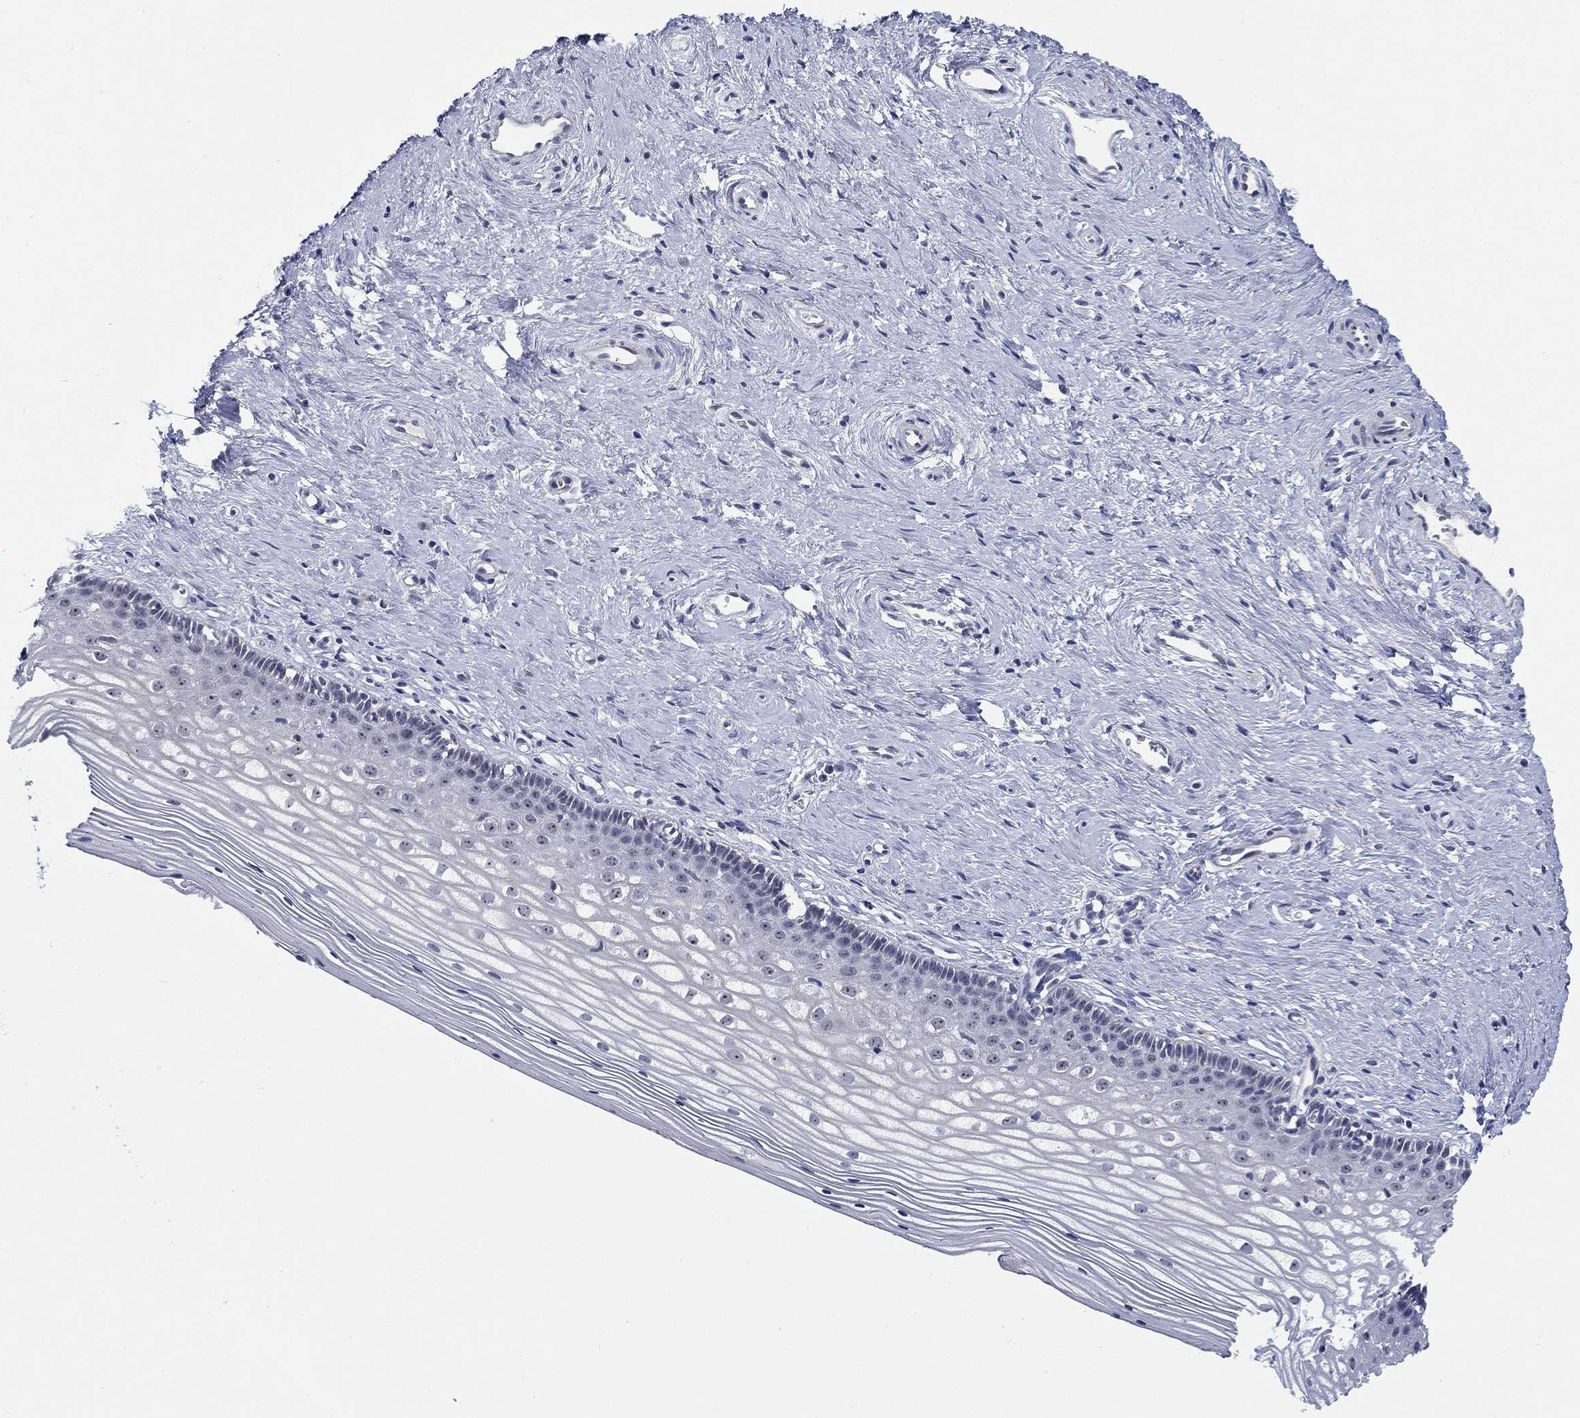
{"staining": {"intensity": "strong", "quantity": "<25%", "location": "cytoplasmic/membranous"}, "tissue": "cervix", "cell_type": "Glandular cells", "image_type": "normal", "snomed": [{"axis": "morphology", "description": "Normal tissue, NOS"}, {"axis": "topography", "description": "Cervix"}], "caption": "This is a photomicrograph of IHC staining of unremarkable cervix, which shows strong positivity in the cytoplasmic/membranous of glandular cells.", "gene": "SMIM18", "patient": {"sex": "female", "age": 40}}